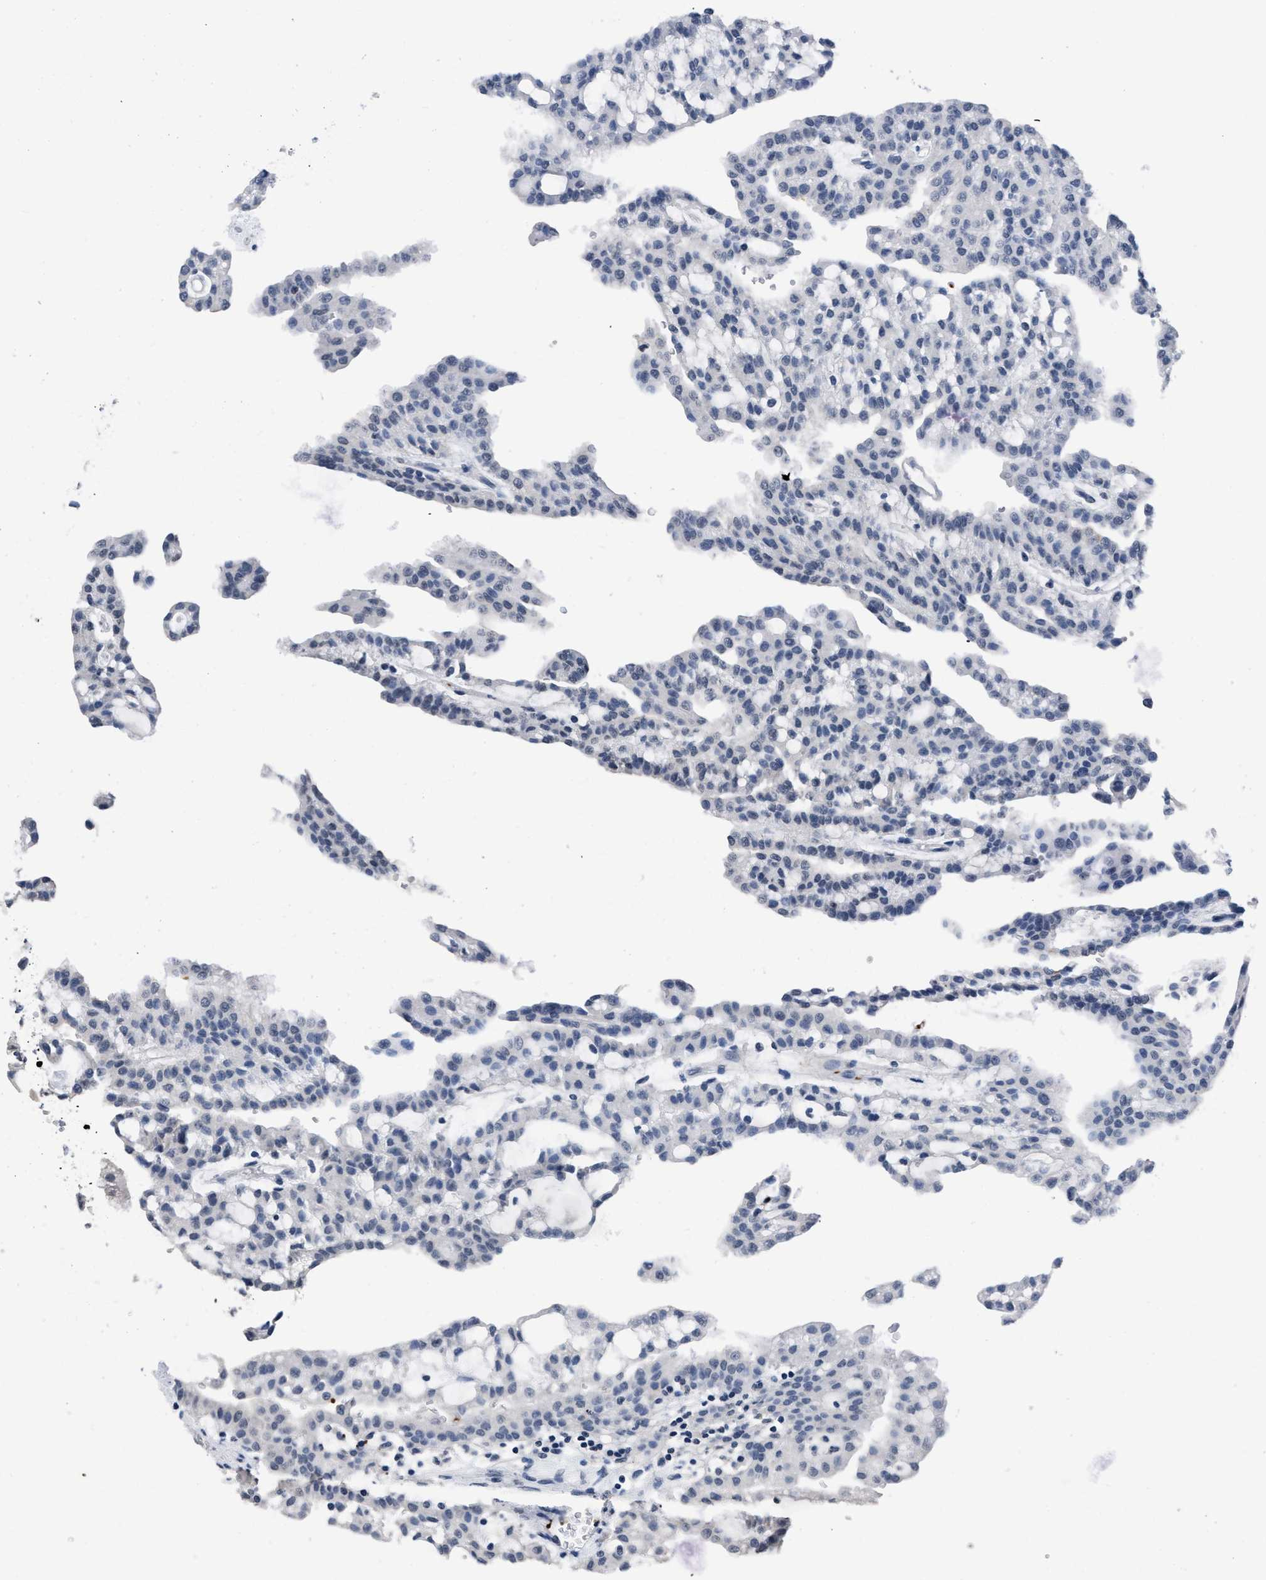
{"staining": {"intensity": "negative", "quantity": "none", "location": "none"}, "tissue": "renal cancer", "cell_type": "Tumor cells", "image_type": "cancer", "snomed": [{"axis": "morphology", "description": "Adenocarcinoma, NOS"}, {"axis": "topography", "description": "Kidney"}], "caption": "Tumor cells are negative for brown protein staining in renal adenocarcinoma.", "gene": "ITGA2B", "patient": {"sex": "male", "age": 63}}